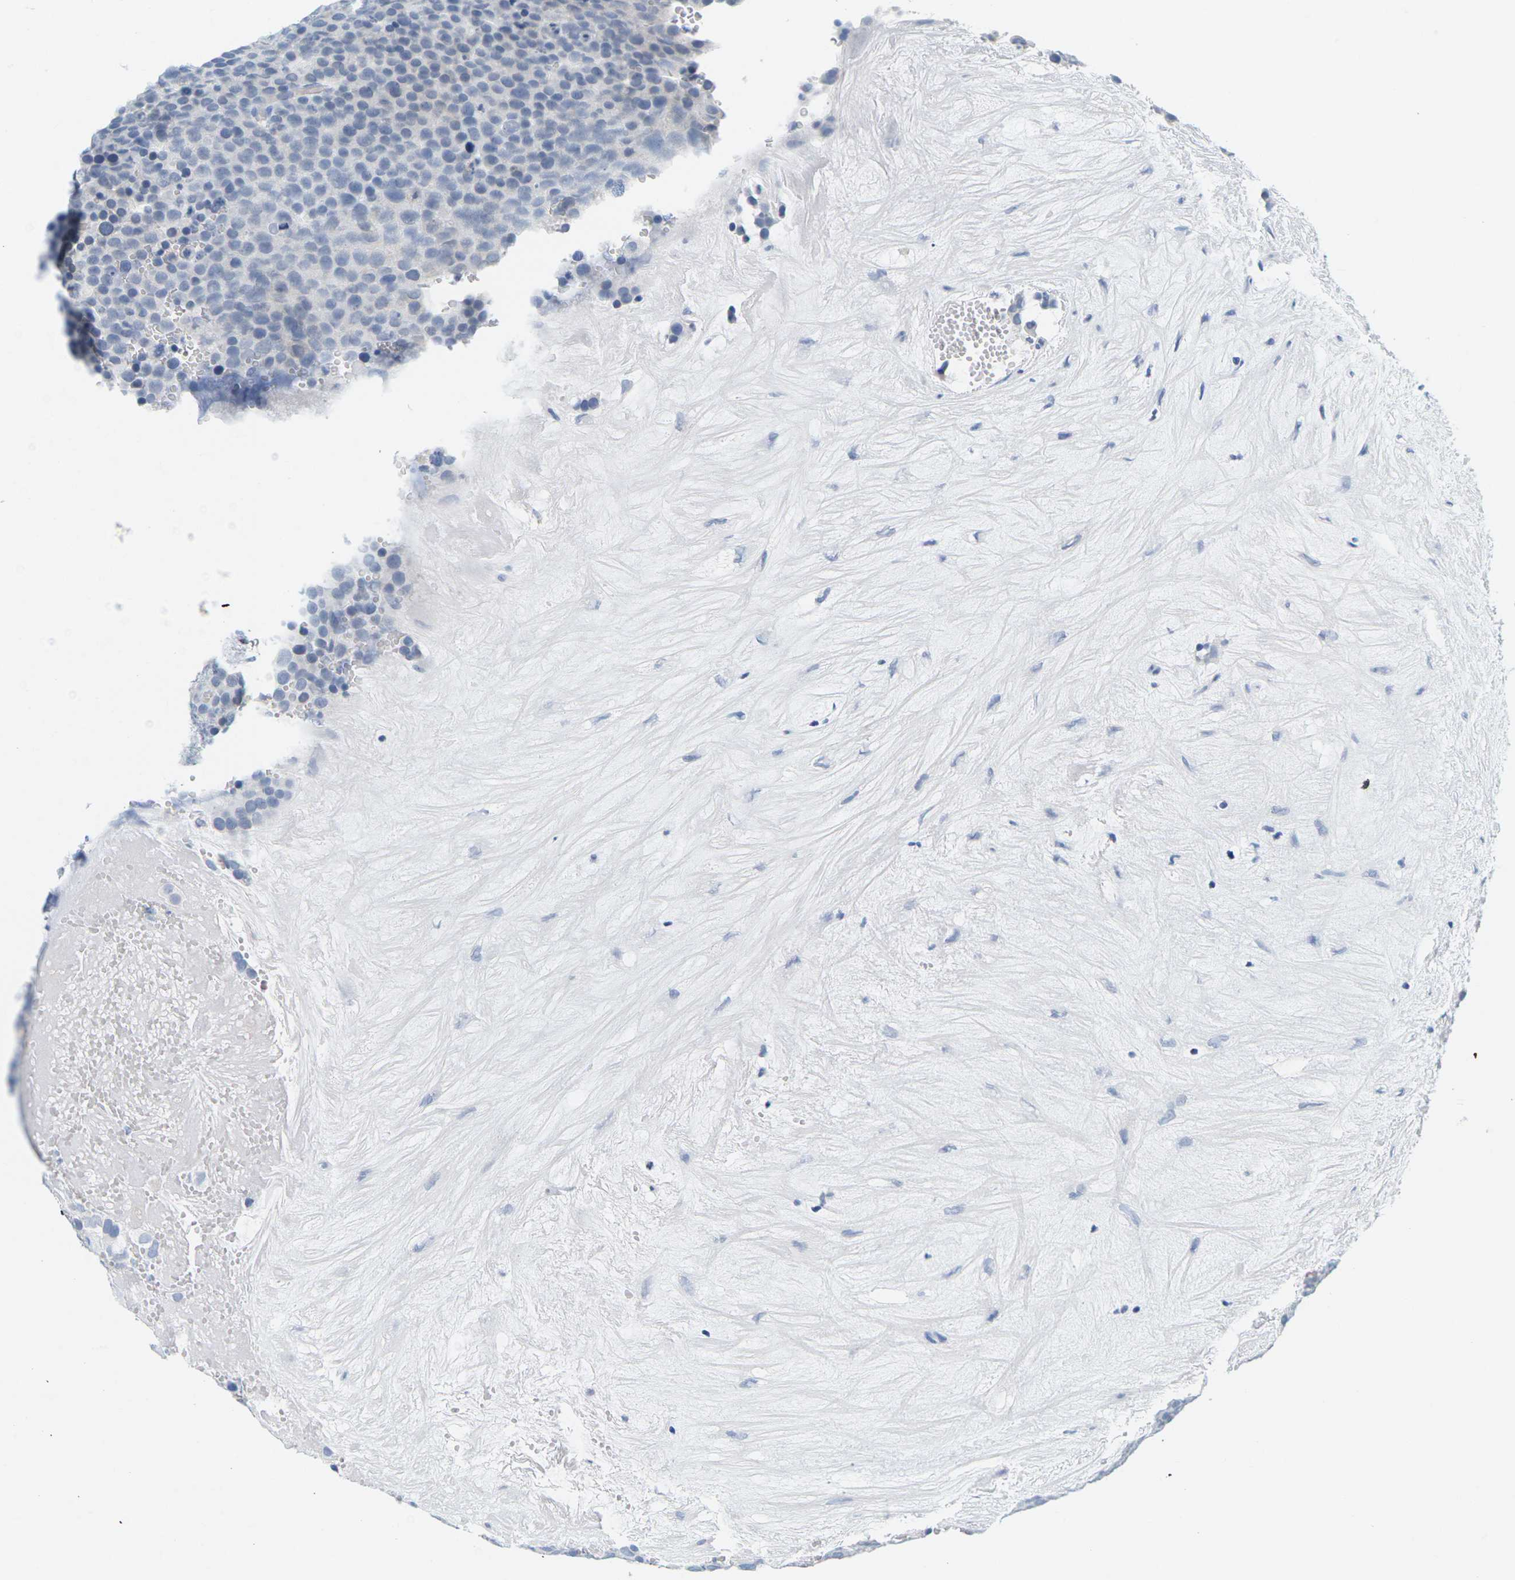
{"staining": {"intensity": "negative", "quantity": "none", "location": "none"}, "tissue": "testis cancer", "cell_type": "Tumor cells", "image_type": "cancer", "snomed": [{"axis": "morphology", "description": "Seminoma, NOS"}, {"axis": "topography", "description": "Testis"}], "caption": "Image shows no significant protein positivity in tumor cells of testis seminoma. The staining was performed using DAB (3,3'-diaminobenzidine) to visualize the protein expression in brown, while the nuclei were stained in blue with hematoxylin (Magnification: 20x).", "gene": "HLA-DOB", "patient": {"sex": "male", "age": 71}}